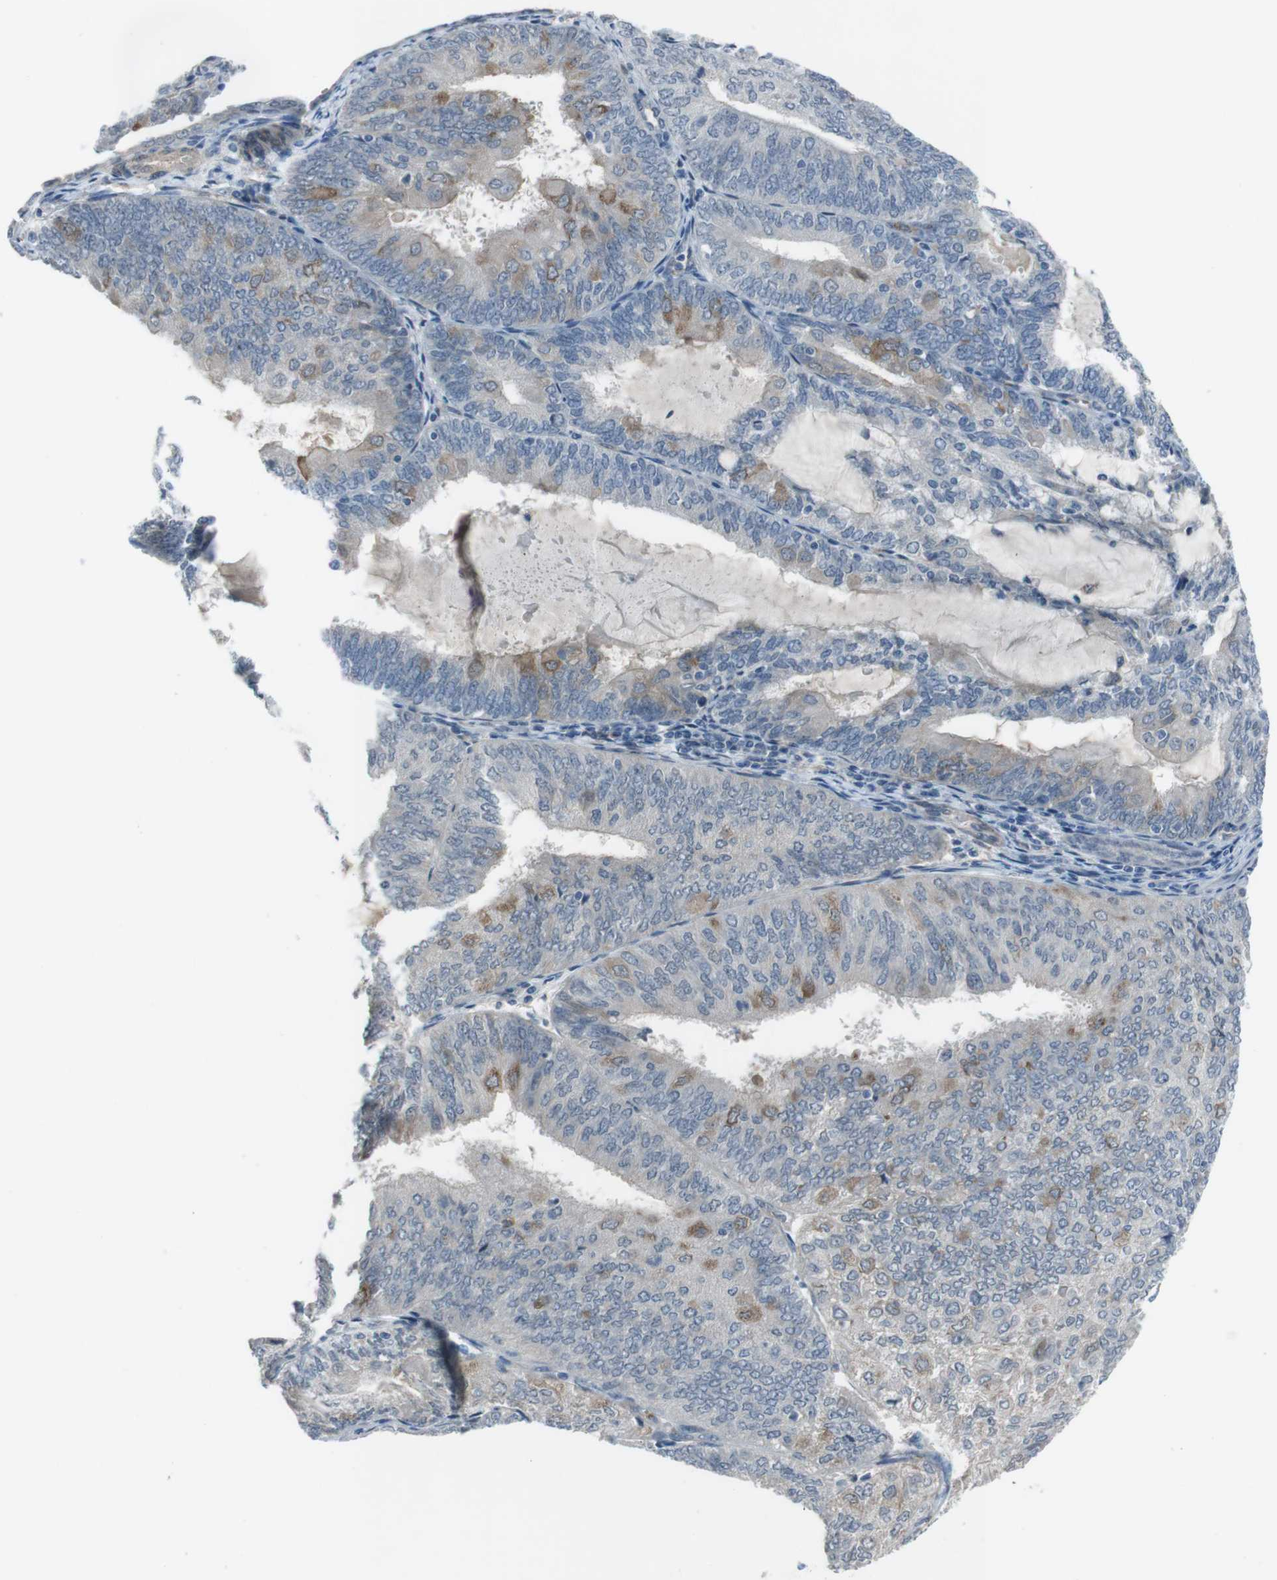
{"staining": {"intensity": "moderate", "quantity": "<25%", "location": "cytoplasmic/membranous"}, "tissue": "endometrial cancer", "cell_type": "Tumor cells", "image_type": "cancer", "snomed": [{"axis": "morphology", "description": "Adenocarcinoma, NOS"}, {"axis": "topography", "description": "Endometrium"}], "caption": "The micrograph displays a brown stain indicating the presence of a protein in the cytoplasmic/membranous of tumor cells in adenocarcinoma (endometrial).", "gene": "ANK2", "patient": {"sex": "female", "age": 81}}